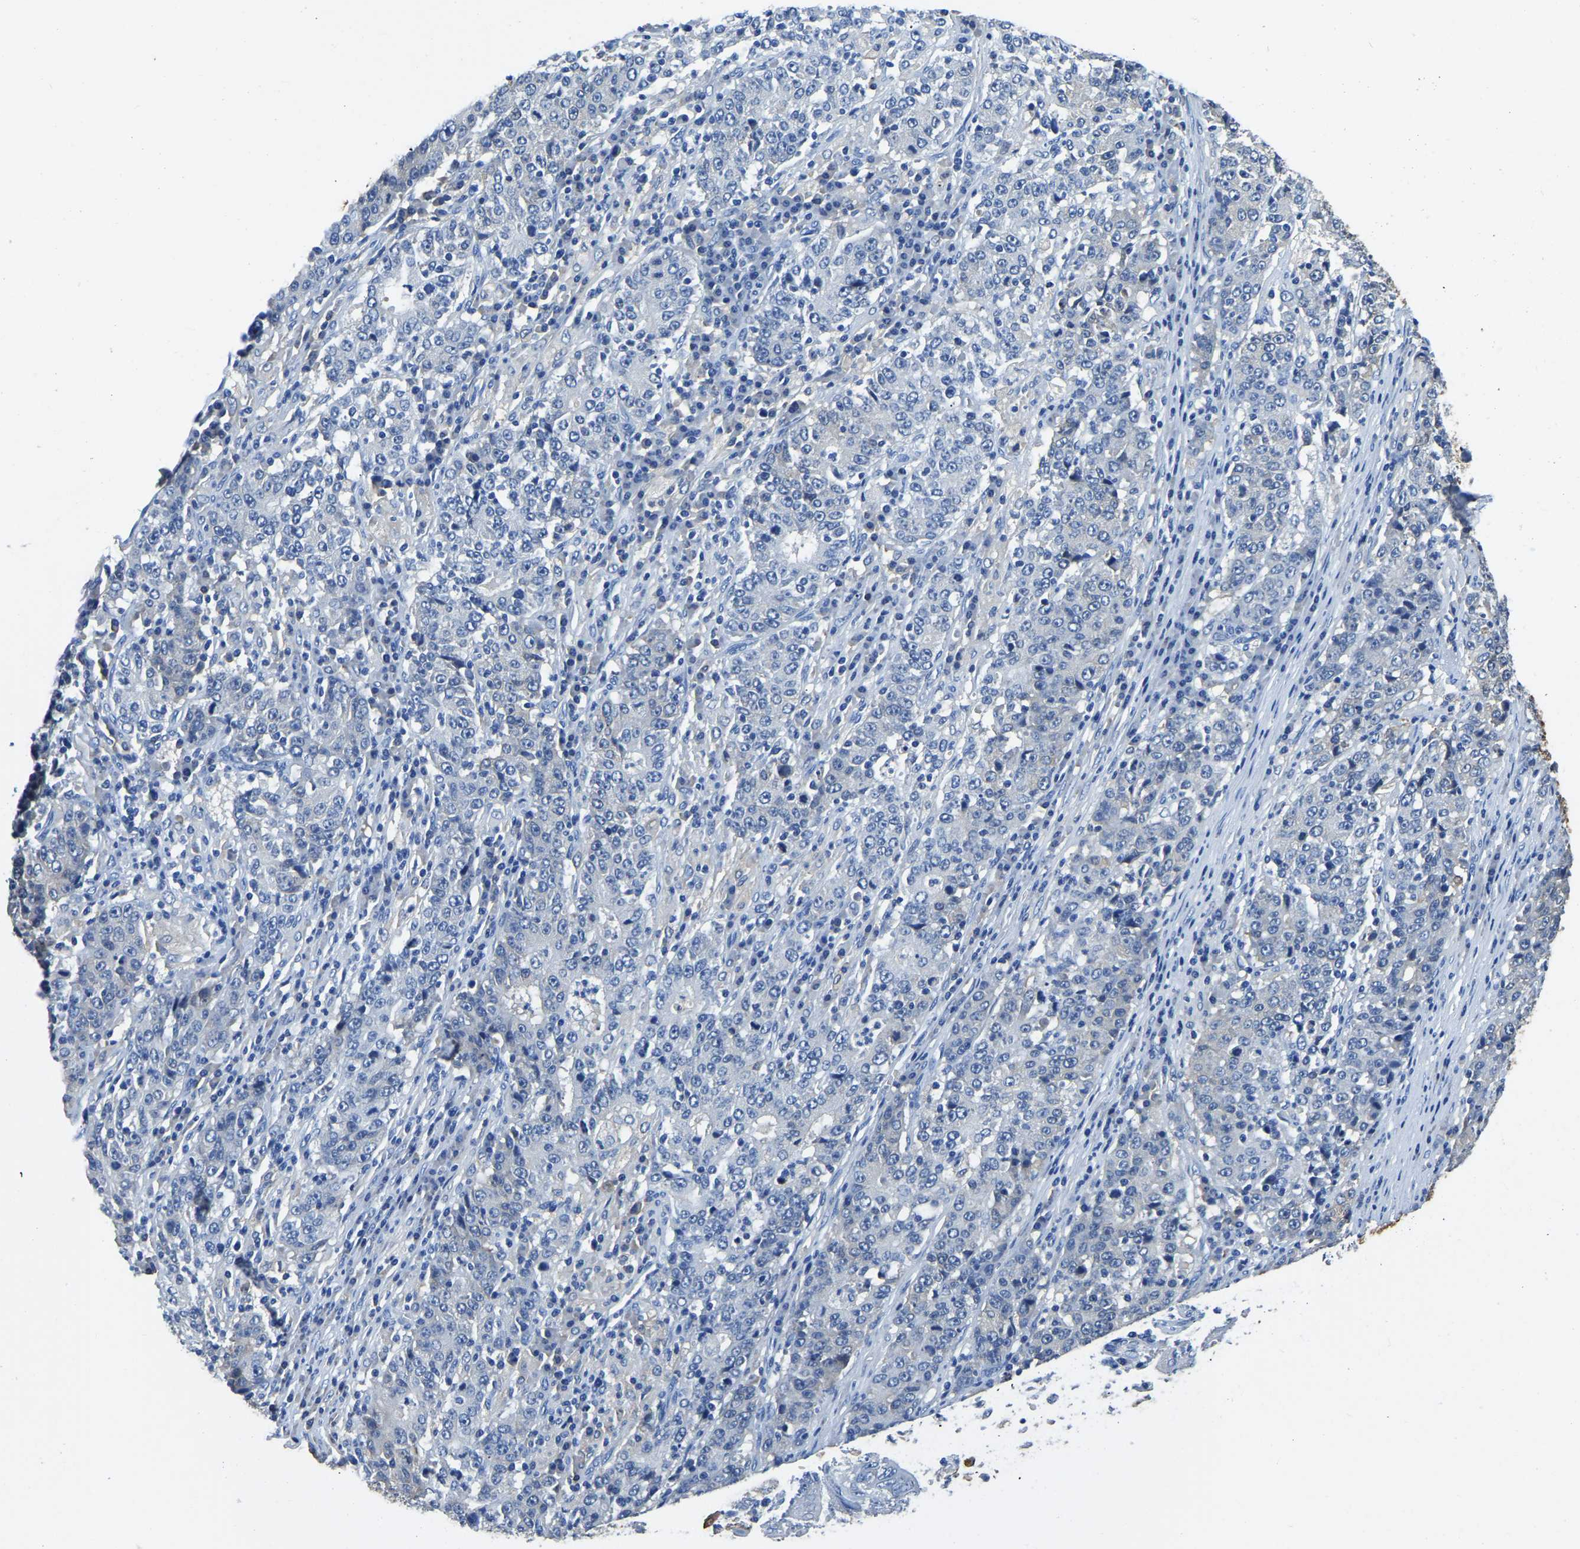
{"staining": {"intensity": "negative", "quantity": "none", "location": "none"}, "tissue": "stomach cancer", "cell_type": "Tumor cells", "image_type": "cancer", "snomed": [{"axis": "morphology", "description": "Adenocarcinoma, NOS"}, {"axis": "topography", "description": "Stomach"}], "caption": "There is no significant expression in tumor cells of stomach cancer.", "gene": "ZDHHC13", "patient": {"sex": "female", "age": 65}}